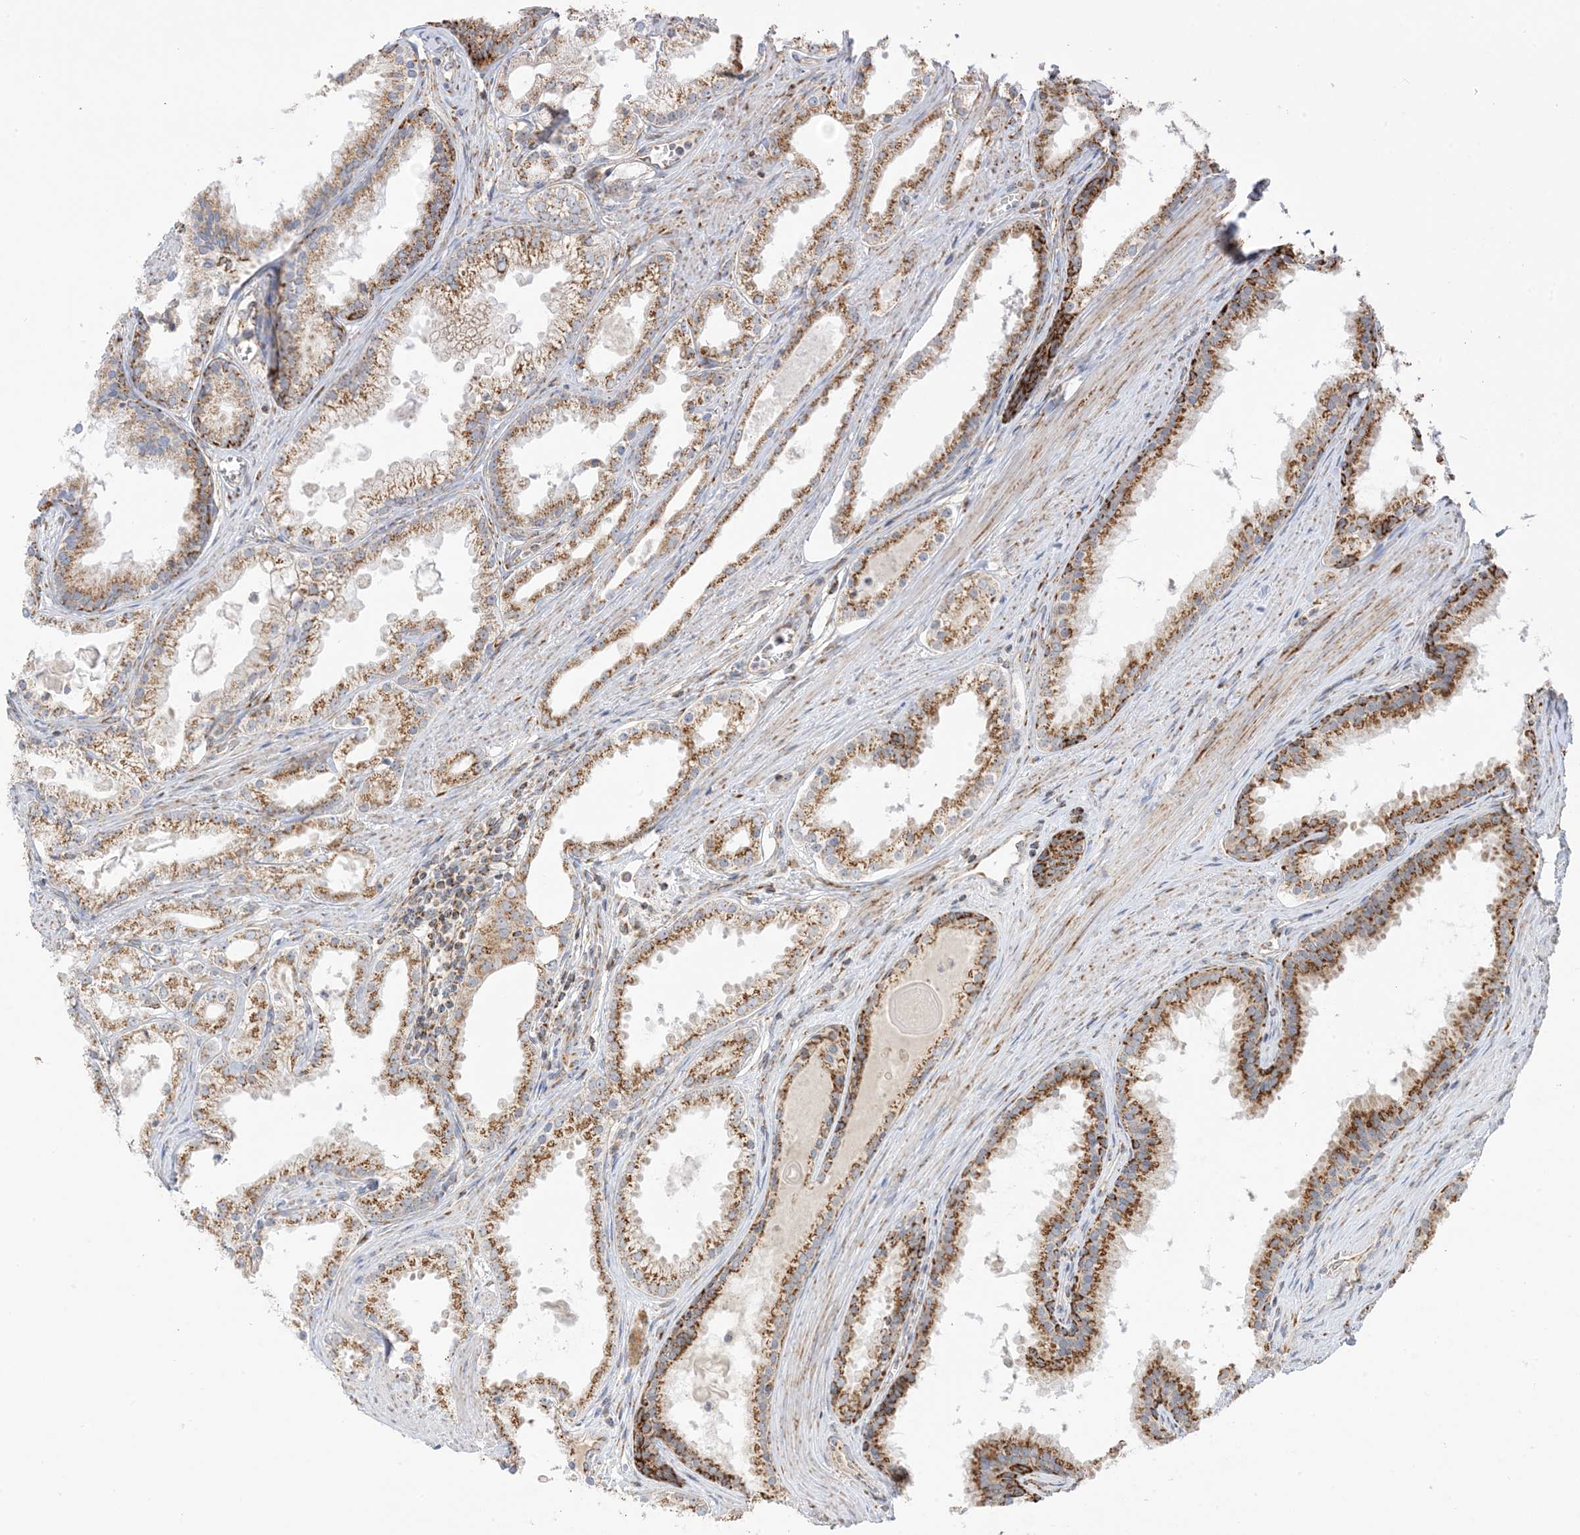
{"staining": {"intensity": "moderate", "quantity": ">75%", "location": "cytoplasmic/membranous"}, "tissue": "prostate cancer", "cell_type": "Tumor cells", "image_type": "cancer", "snomed": [{"axis": "morphology", "description": "Adenocarcinoma, High grade"}, {"axis": "topography", "description": "Prostate"}], "caption": "Immunohistochemical staining of prostate adenocarcinoma (high-grade) exhibits moderate cytoplasmic/membranous protein expression in about >75% of tumor cells. The protein of interest is stained brown, and the nuclei are stained in blue (DAB (3,3'-diaminobenzidine) IHC with brightfield microscopy, high magnification).", "gene": "SLC25A12", "patient": {"sex": "male", "age": 68}}